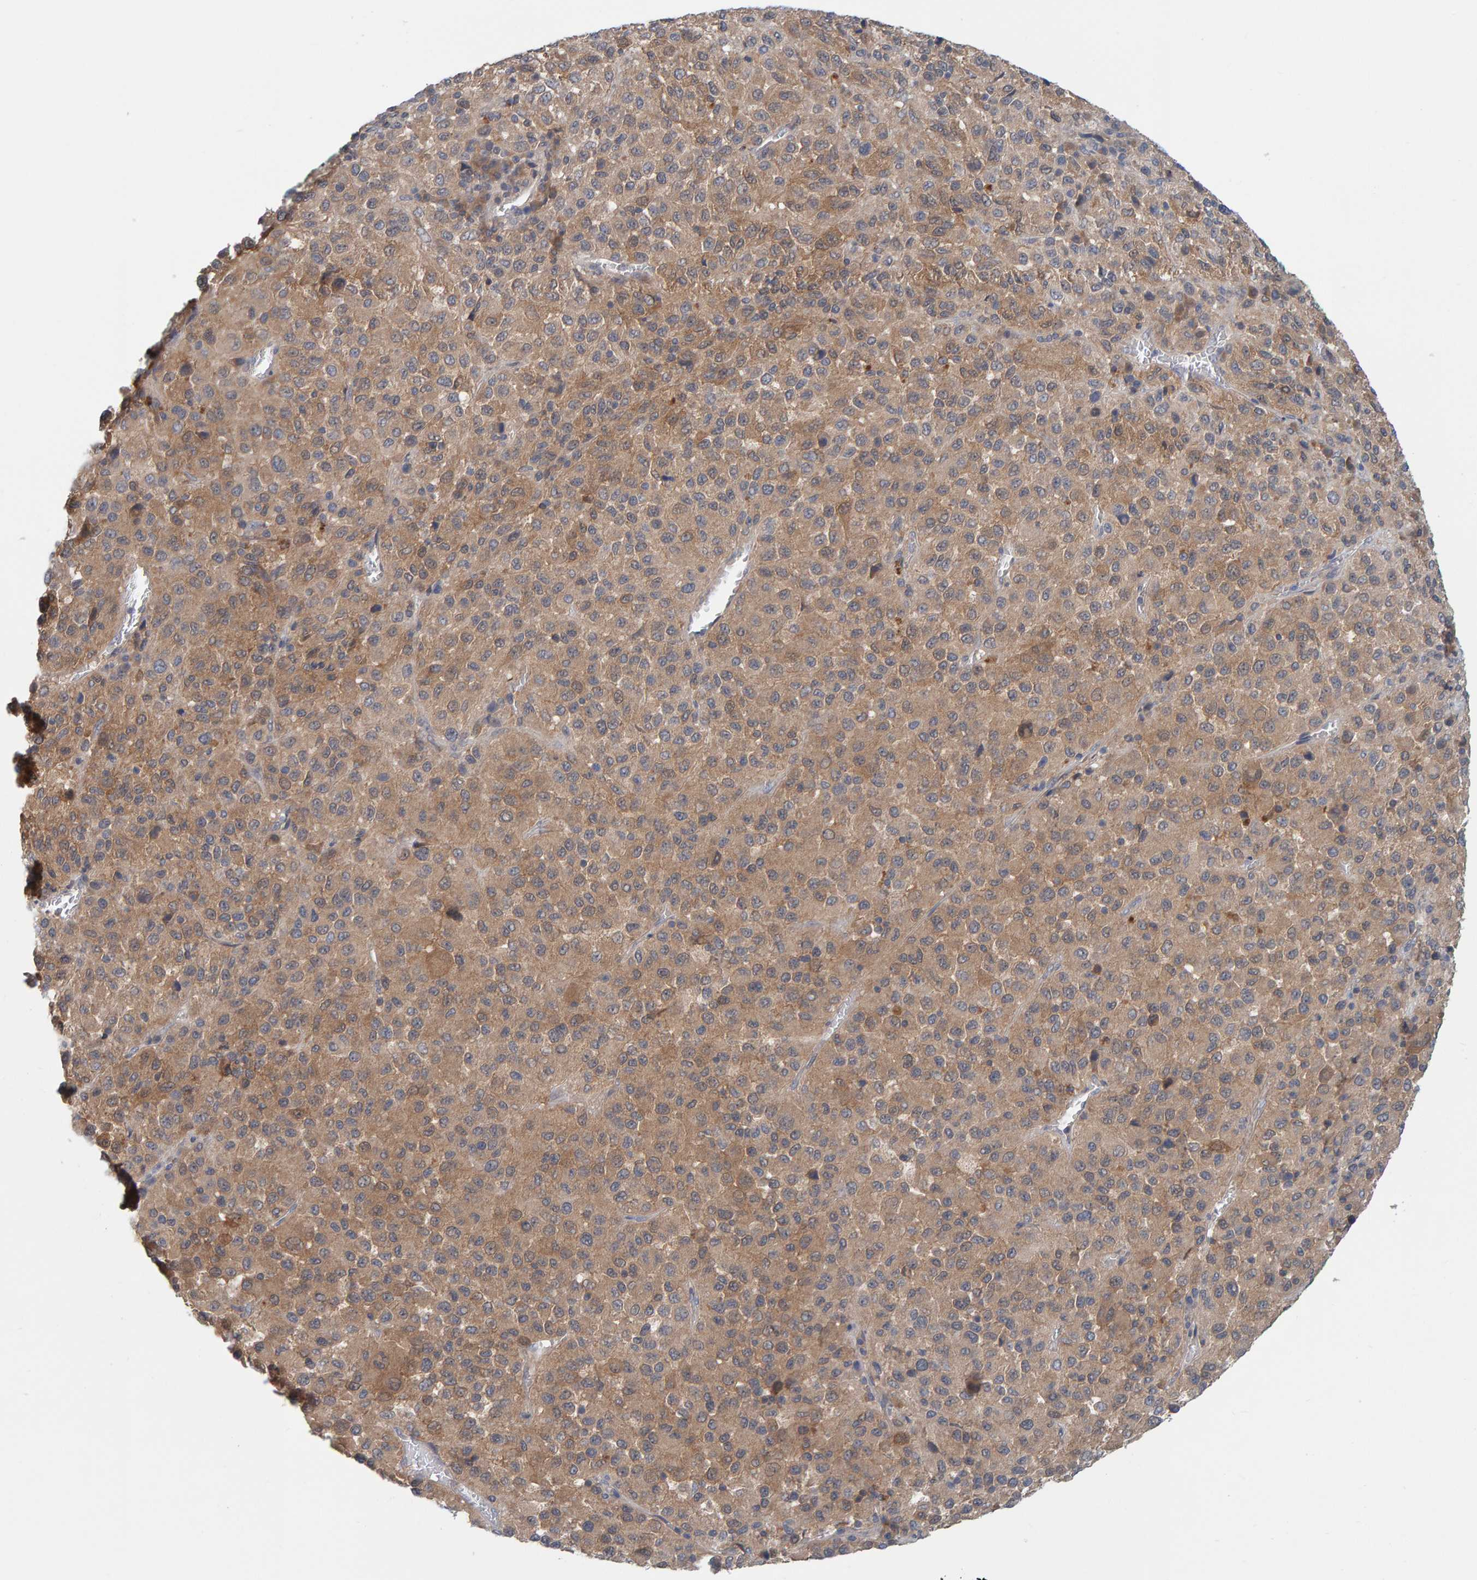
{"staining": {"intensity": "moderate", "quantity": ">75%", "location": "cytoplasmic/membranous"}, "tissue": "melanoma", "cell_type": "Tumor cells", "image_type": "cancer", "snomed": [{"axis": "morphology", "description": "Malignant melanoma, Metastatic site"}, {"axis": "topography", "description": "Lung"}], "caption": "Human malignant melanoma (metastatic site) stained with a protein marker reveals moderate staining in tumor cells.", "gene": "TATDN1", "patient": {"sex": "male", "age": 64}}